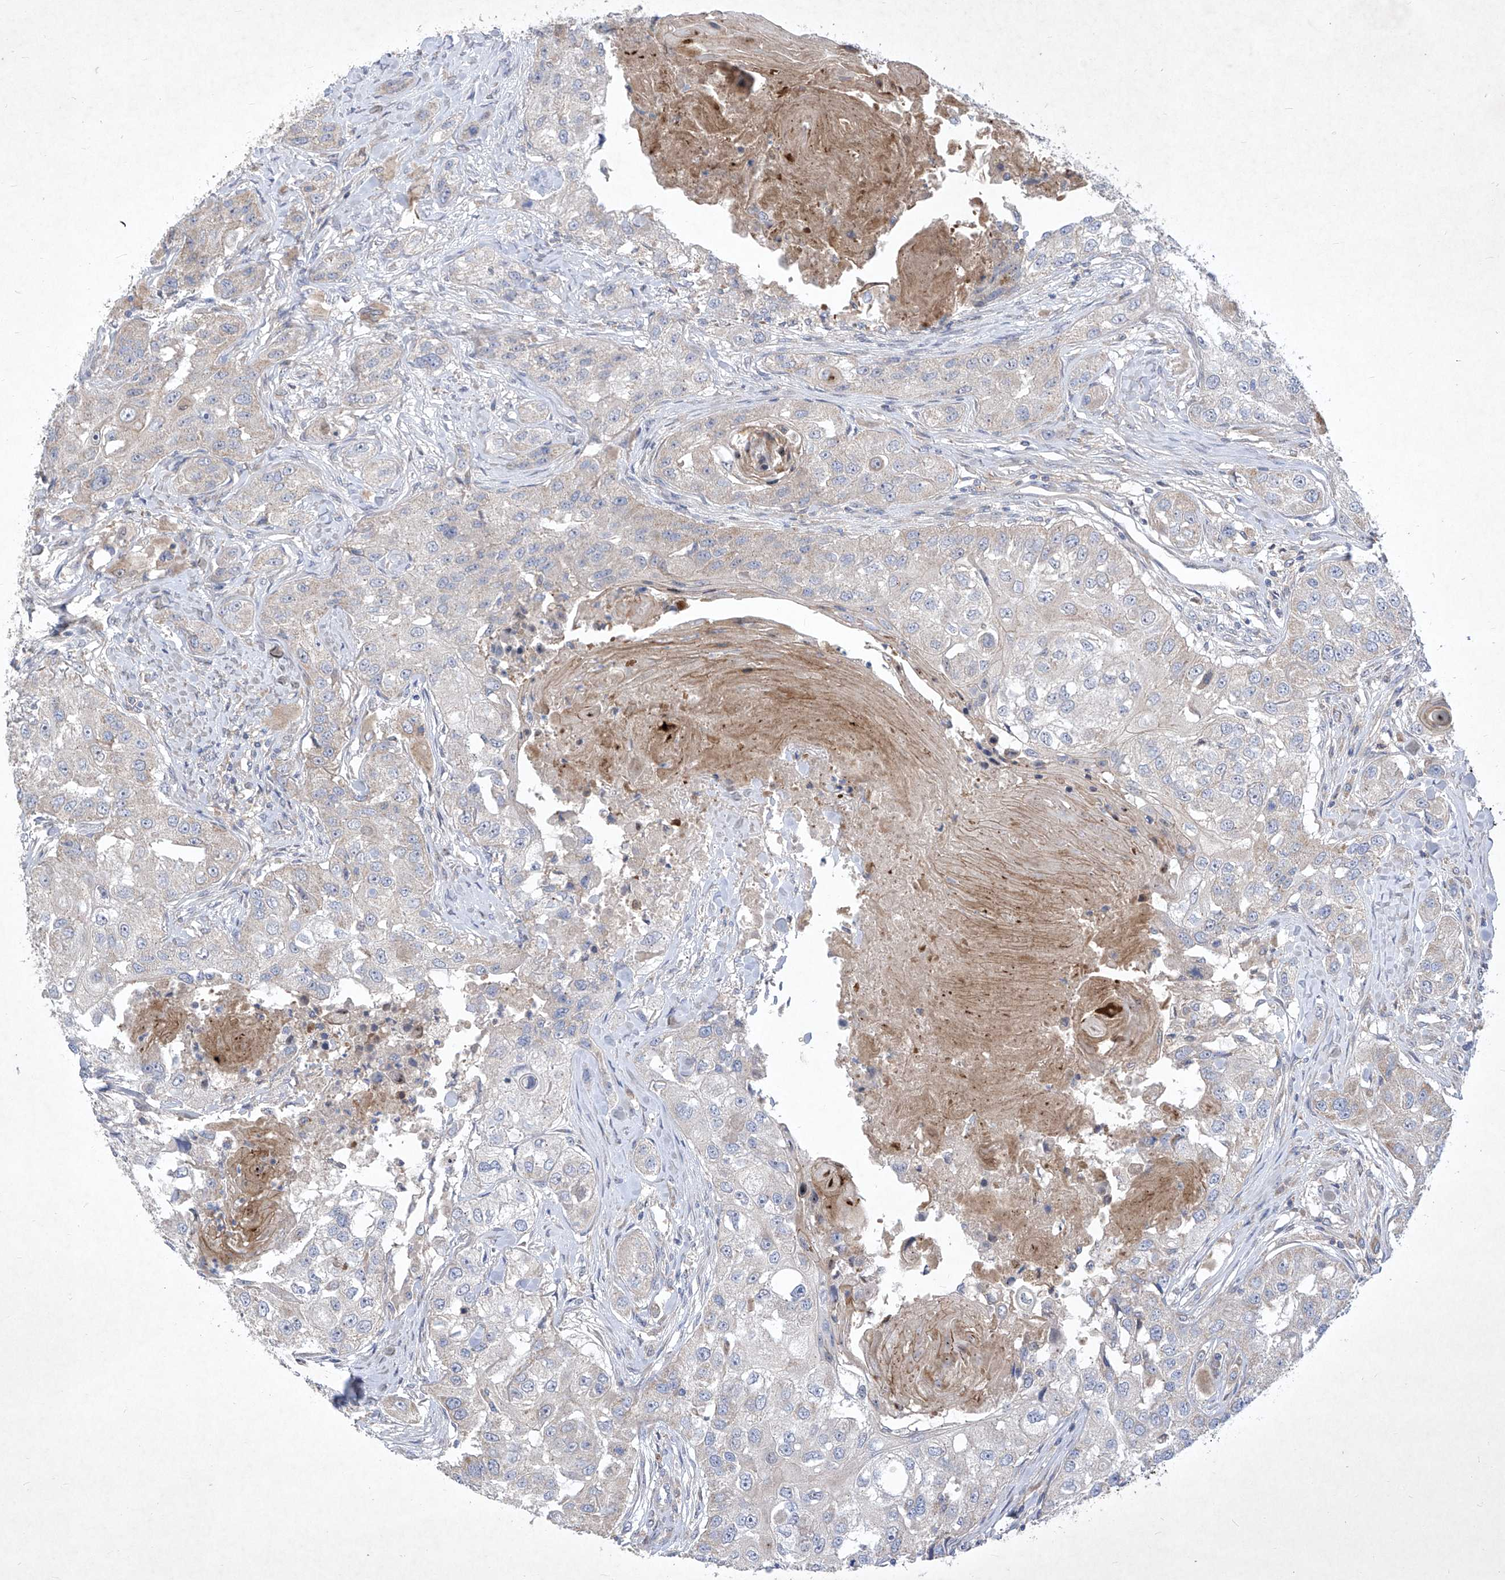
{"staining": {"intensity": "negative", "quantity": "none", "location": "none"}, "tissue": "head and neck cancer", "cell_type": "Tumor cells", "image_type": "cancer", "snomed": [{"axis": "morphology", "description": "Normal tissue, NOS"}, {"axis": "morphology", "description": "Squamous cell carcinoma, NOS"}, {"axis": "topography", "description": "Skeletal muscle"}, {"axis": "topography", "description": "Head-Neck"}], "caption": "Immunohistochemistry (IHC) histopathology image of head and neck cancer stained for a protein (brown), which reveals no positivity in tumor cells. The staining is performed using DAB (3,3'-diaminobenzidine) brown chromogen with nuclei counter-stained in using hematoxylin.", "gene": "COQ3", "patient": {"sex": "male", "age": 51}}